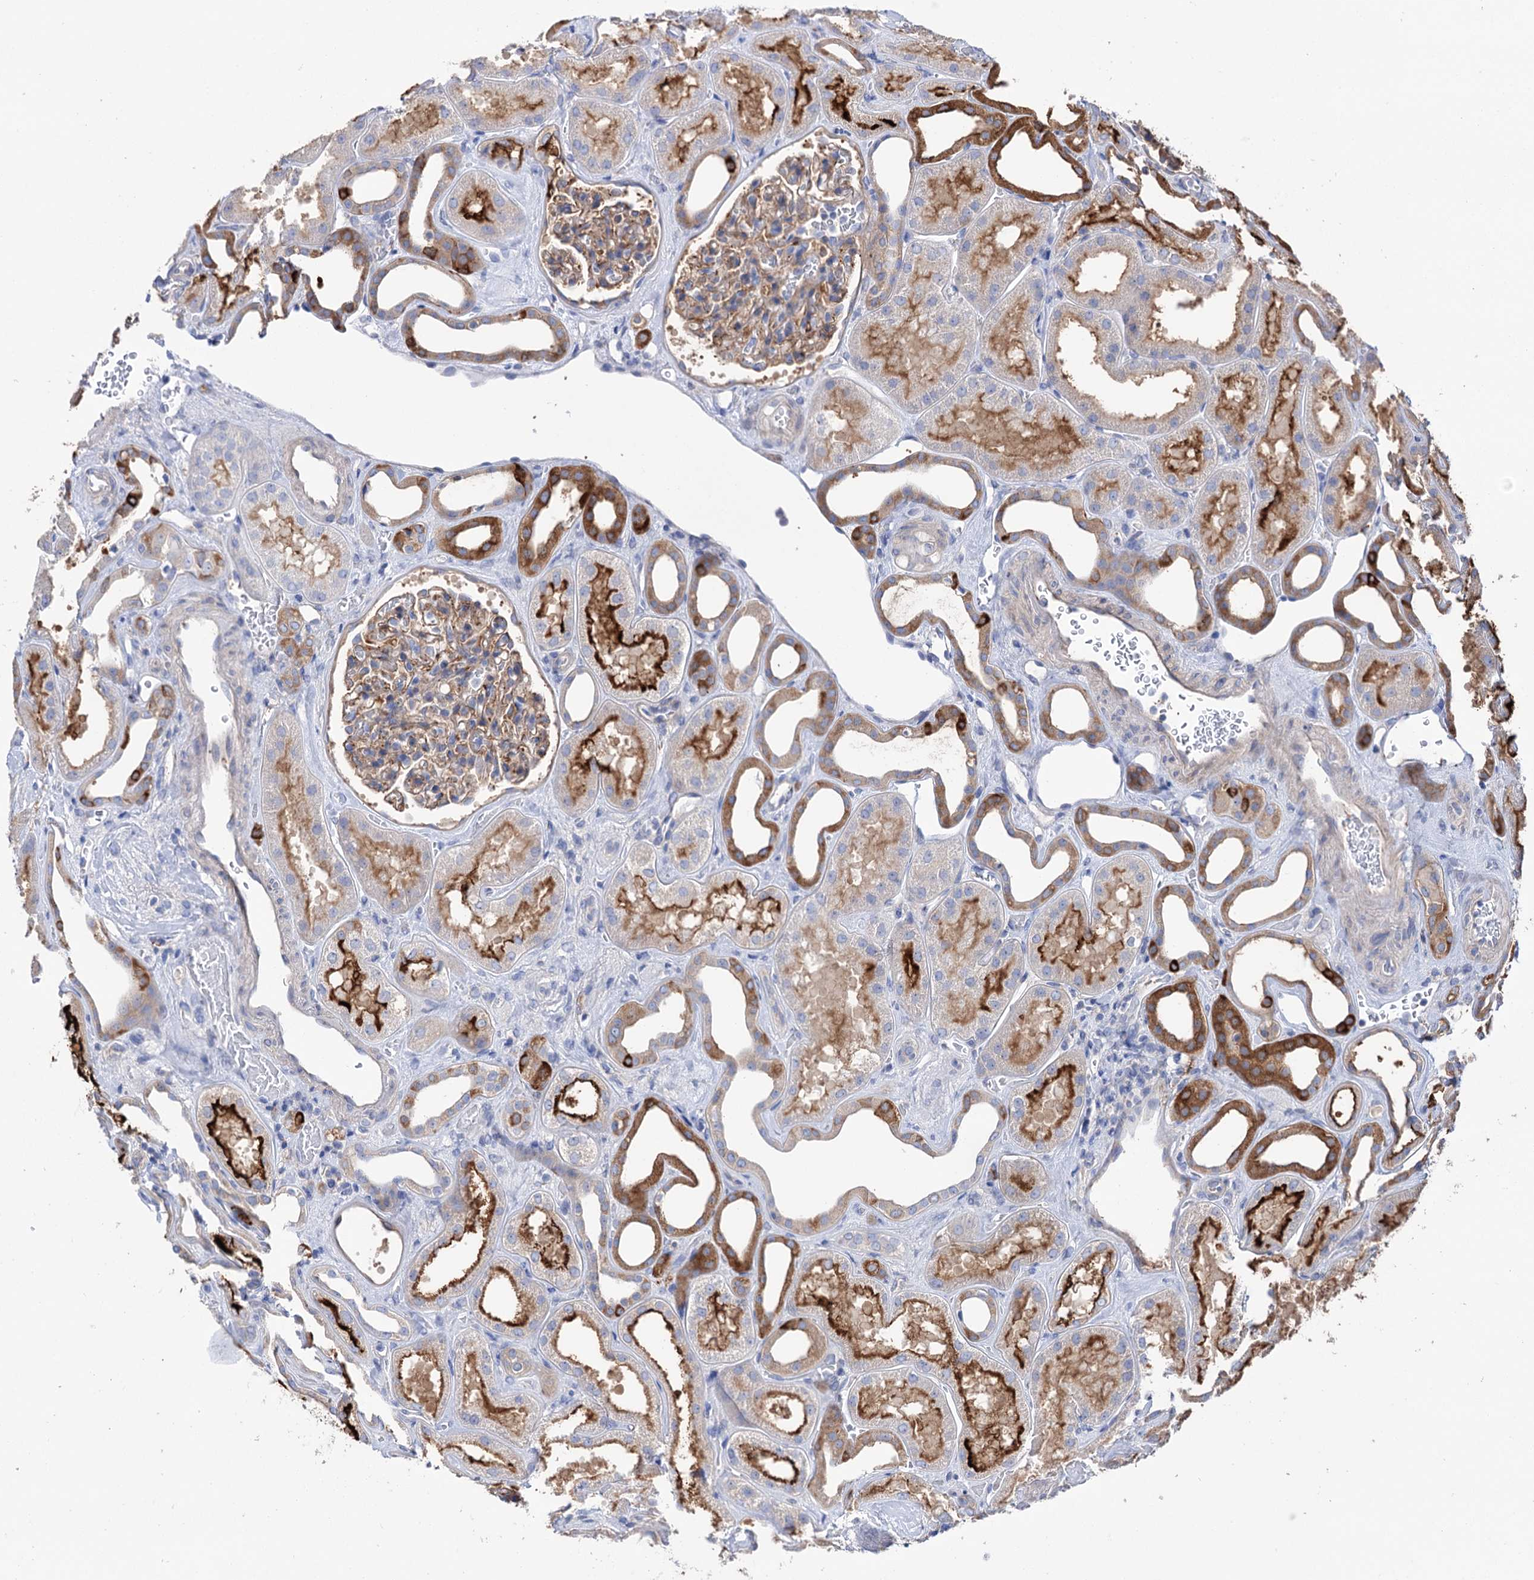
{"staining": {"intensity": "weak", "quantity": "25%-75%", "location": "cytoplasmic/membranous"}, "tissue": "kidney", "cell_type": "Cells in glomeruli", "image_type": "normal", "snomed": [{"axis": "morphology", "description": "Normal tissue, NOS"}, {"axis": "morphology", "description": "Adenocarcinoma, NOS"}, {"axis": "topography", "description": "Kidney"}], "caption": "Kidney stained with DAB immunohistochemistry (IHC) exhibits low levels of weak cytoplasmic/membranous staining in approximately 25%-75% of cells in glomeruli.", "gene": "BBS4", "patient": {"sex": "female", "age": 68}}